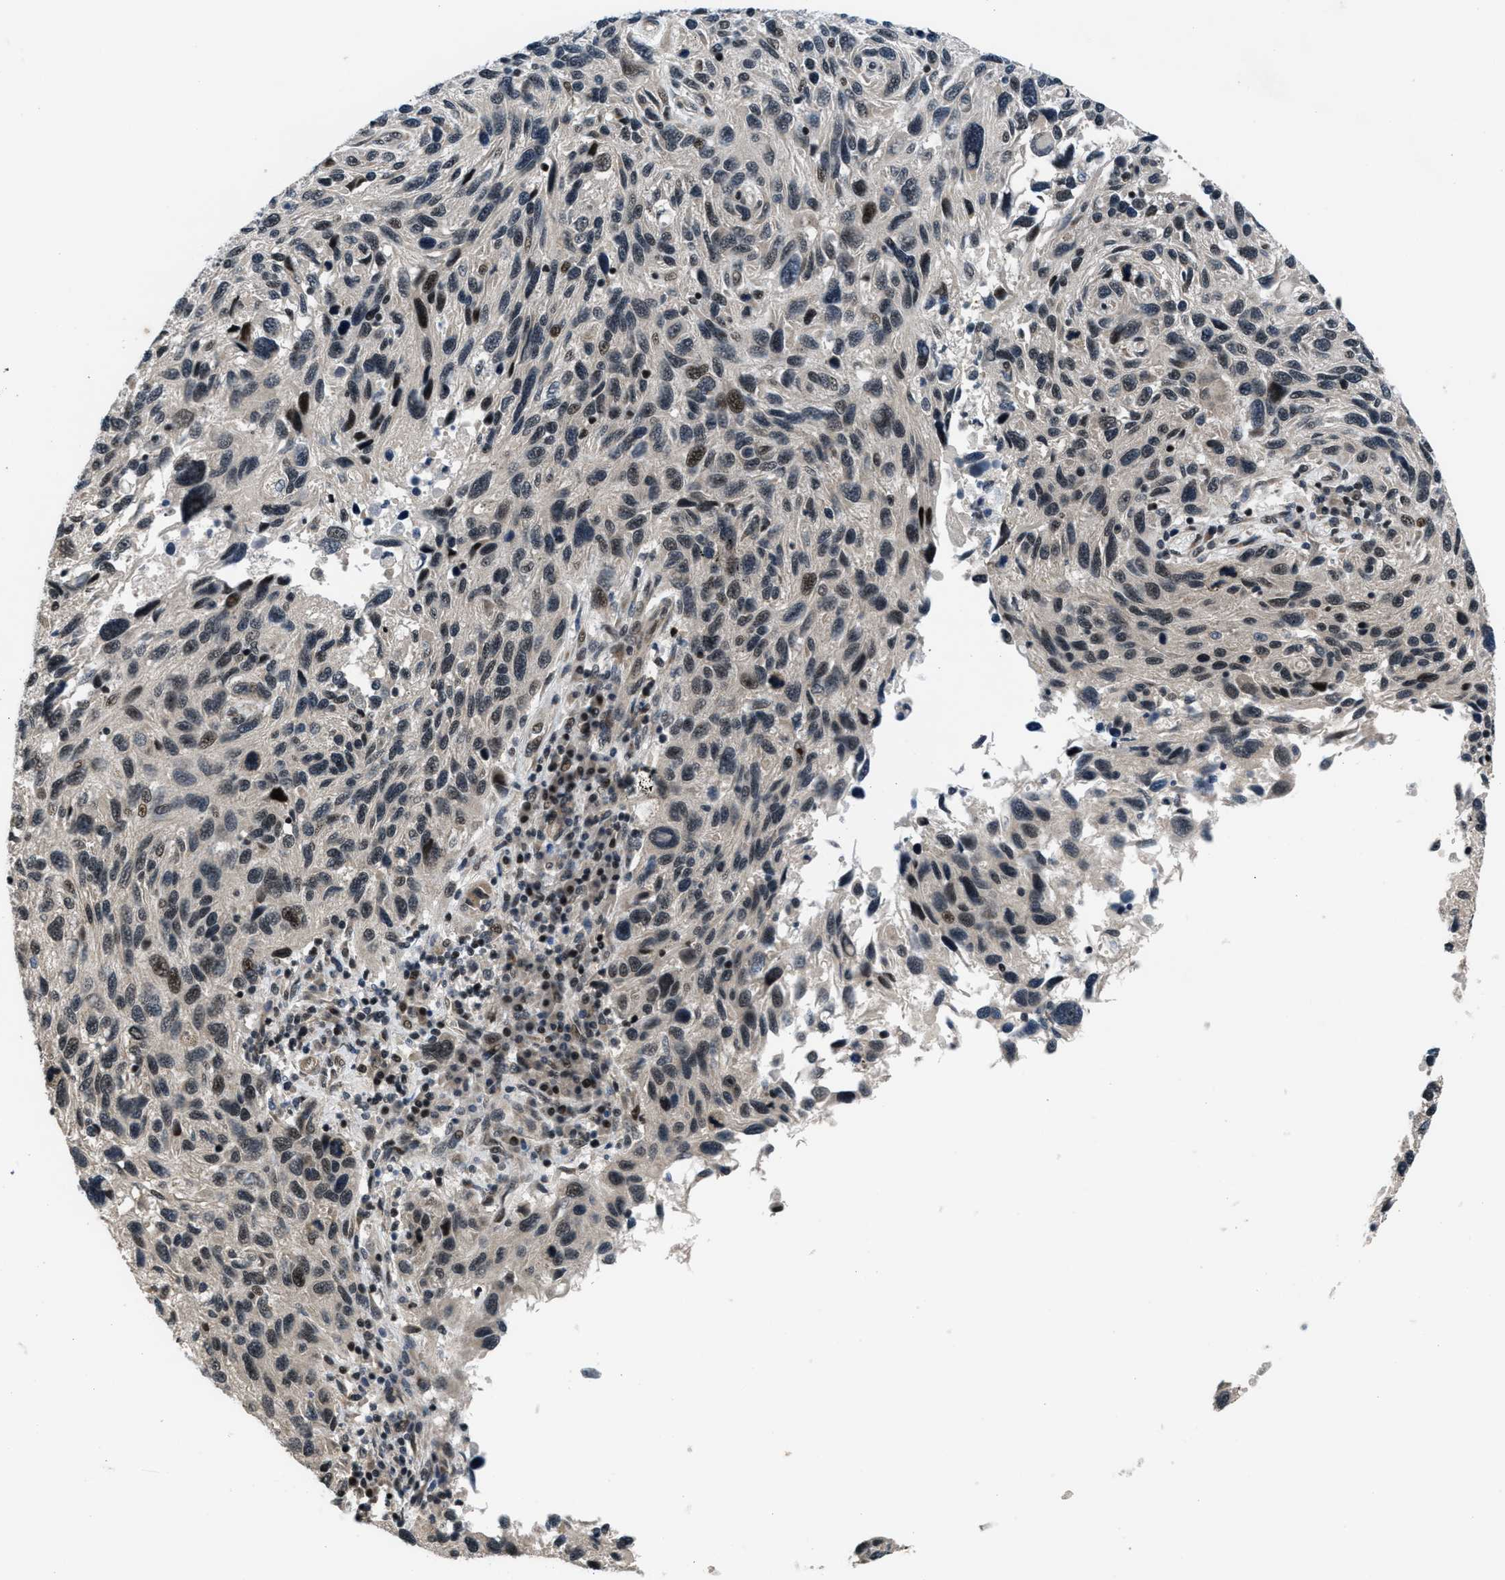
{"staining": {"intensity": "moderate", "quantity": "<25%", "location": "nuclear"}, "tissue": "melanoma", "cell_type": "Tumor cells", "image_type": "cancer", "snomed": [{"axis": "morphology", "description": "Malignant melanoma, NOS"}, {"axis": "topography", "description": "Skin"}], "caption": "Immunohistochemistry (IHC) histopathology image of neoplastic tissue: melanoma stained using IHC reveals low levels of moderate protein expression localized specifically in the nuclear of tumor cells, appearing as a nuclear brown color.", "gene": "SETD5", "patient": {"sex": "male", "age": 53}}